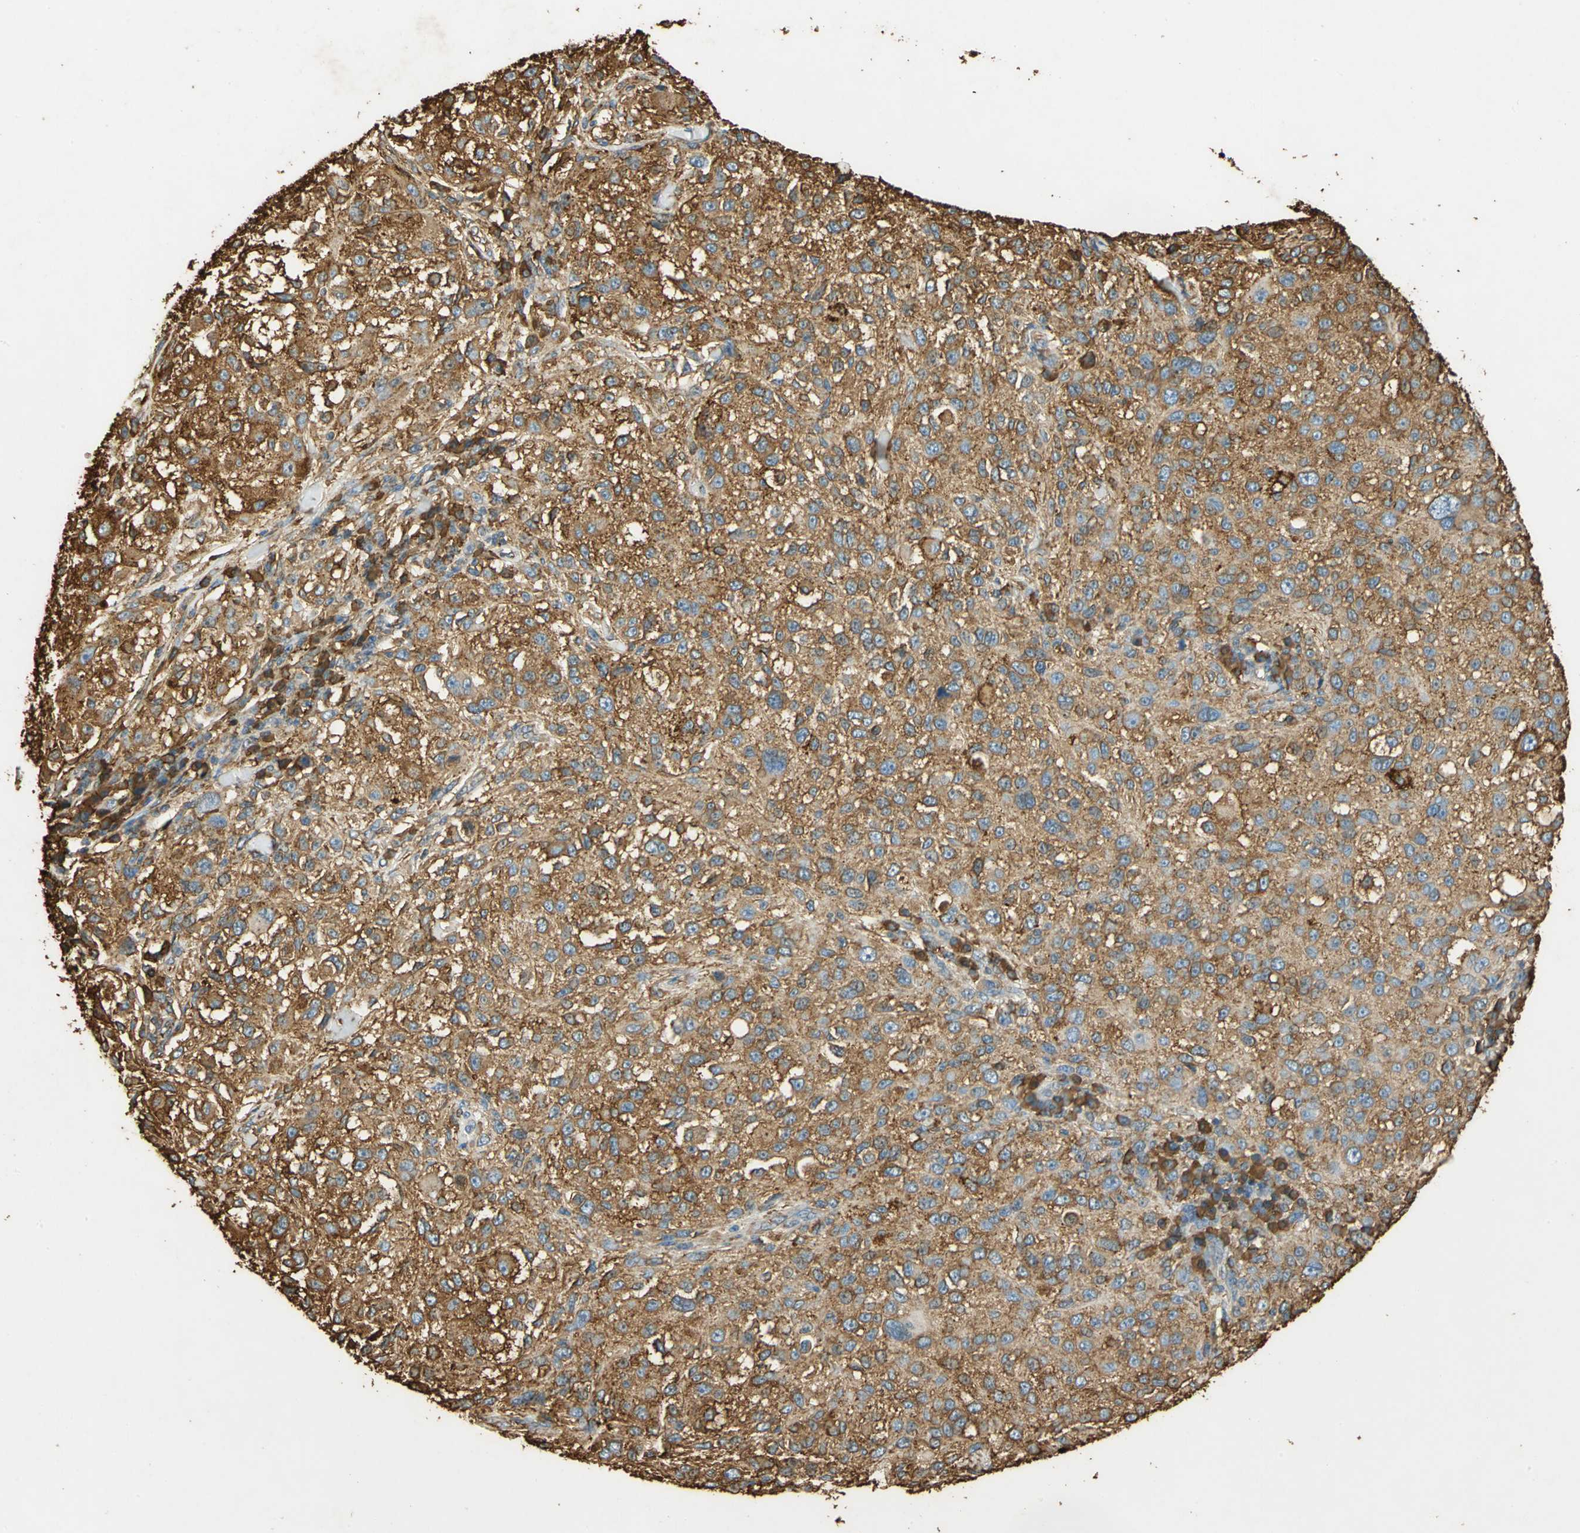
{"staining": {"intensity": "strong", "quantity": ">75%", "location": "cytoplasmic/membranous"}, "tissue": "melanoma", "cell_type": "Tumor cells", "image_type": "cancer", "snomed": [{"axis": "morphology", "description": "Necrosis, NOS"}, {"axis": "morphology", "description": "Malignant melanoma, NOS"}, {"axis": "topography", "description": "Skin"}], "caption": "This micrograph displays immunohistochemistry staining of melanoma, with high strong cytoplasmic/membranous staining in about >75% of tumor cells.", "gene": "HSP90B1", "patient": {"sex": "female", "age": 87}}